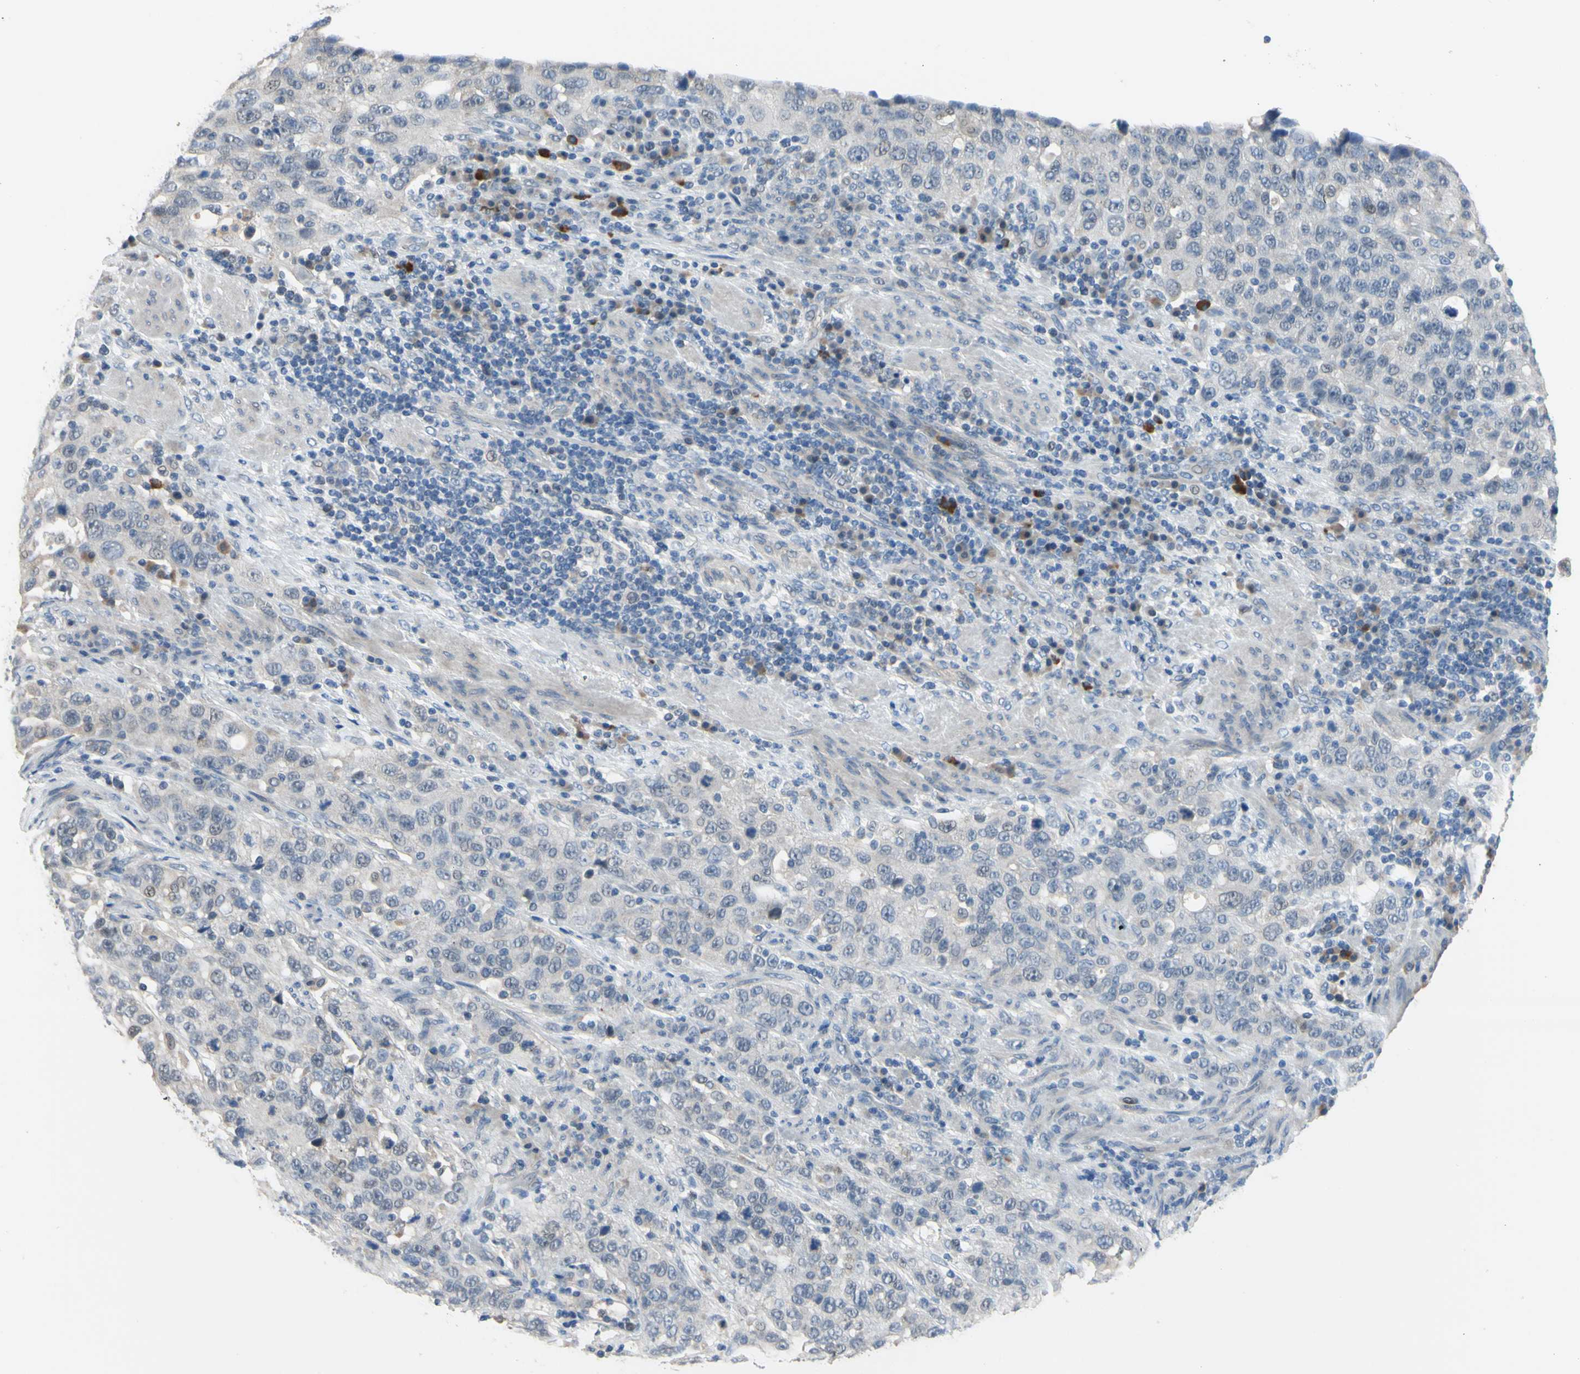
{"staining": {"intensity": "weak", "quantity": "<25%", "location": "nuclear"}, "tissue": "stomach cancer", "cell_type": "Tumor cells", "image_type": "cancer", "snomed": [{"axis": "morphology", "description": "Normal tissue, NOS"}, {"axis": "morphology", "description": "Adenocarcinoma, NOS"}, {"axis": "topography", "description": "Stomach"}], "caption": "The IHC histopathology image has no significant staining in tumor cells of stomach adenocarcinoma tissue.", "gene": "LHX9", "patient": {"sex": "male", "age": 48}}